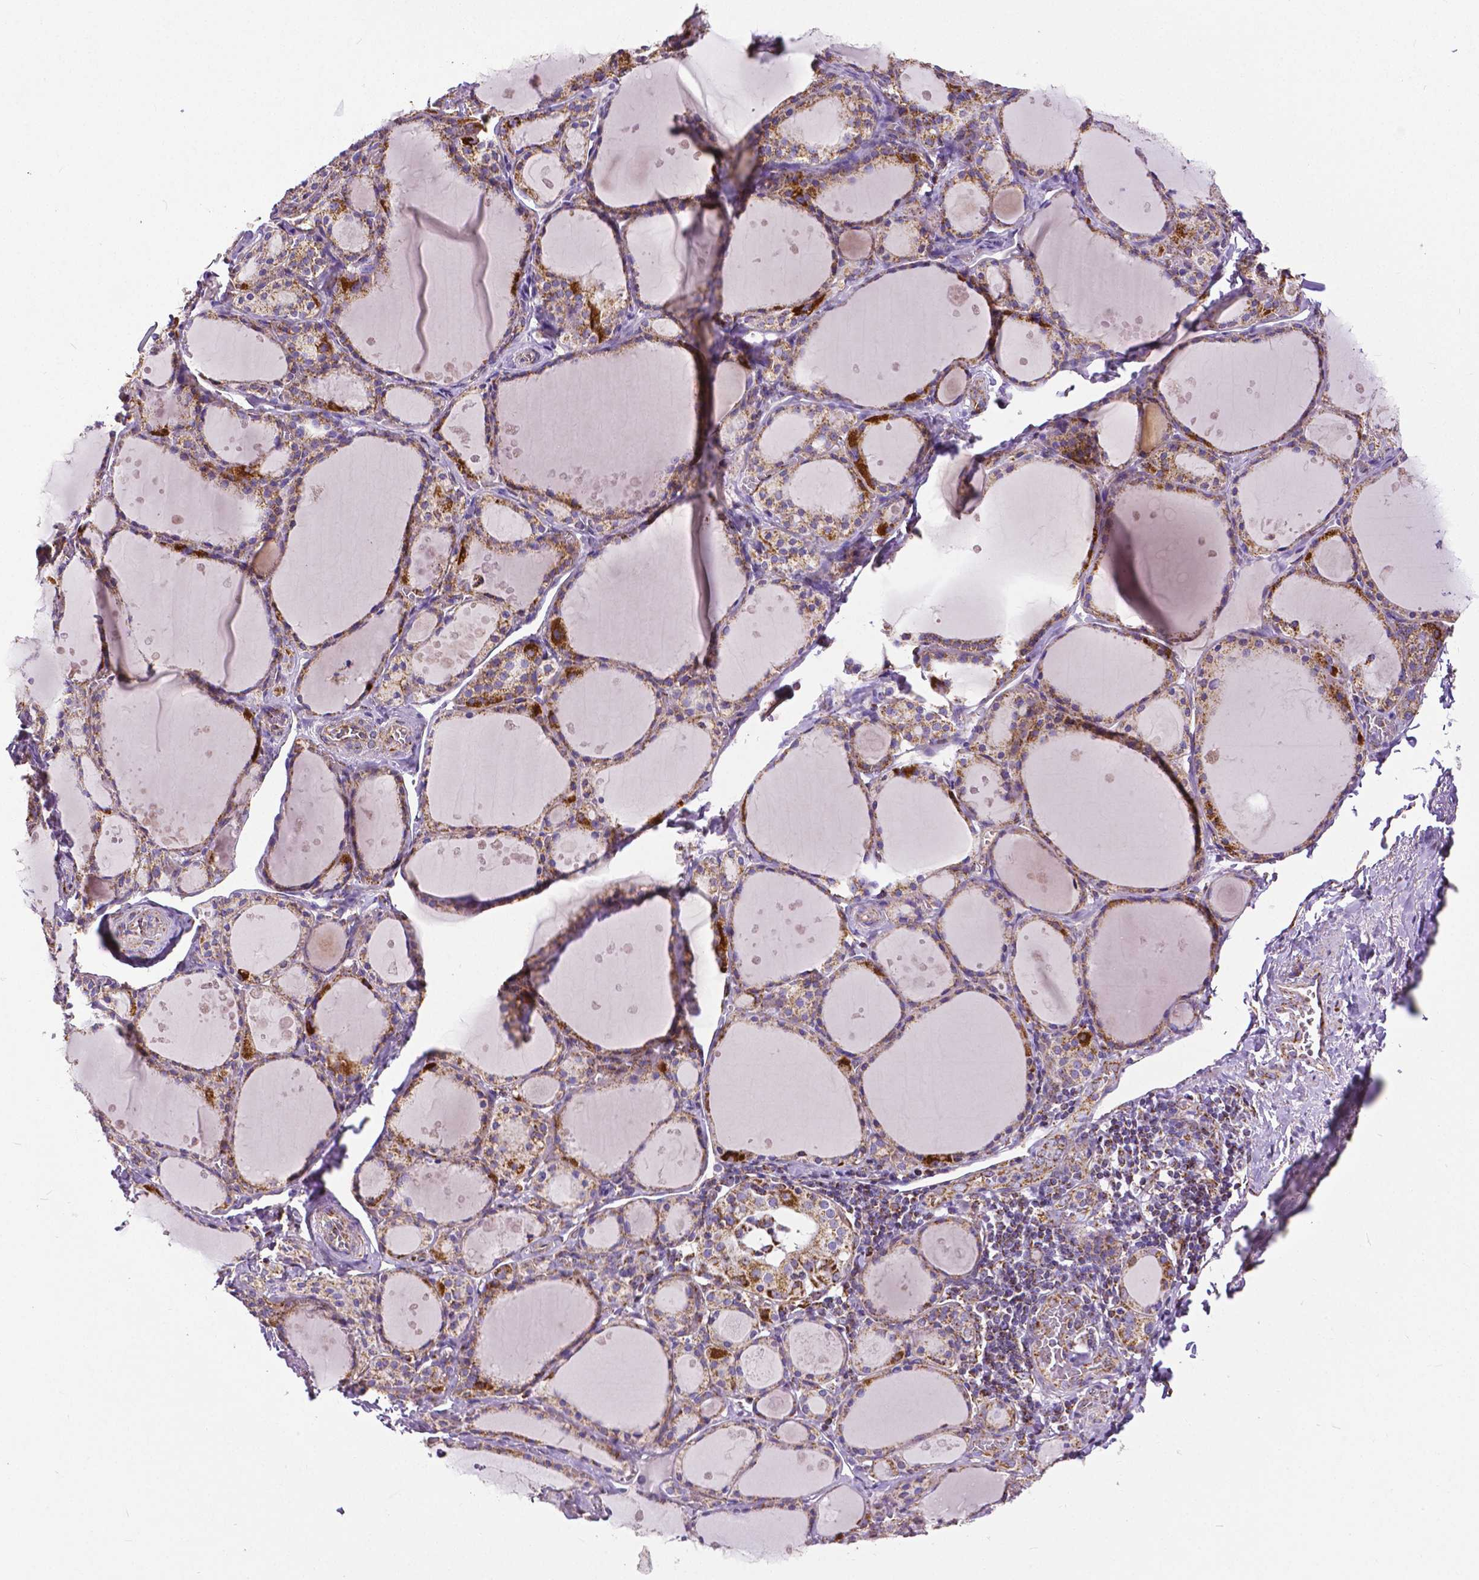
{"staining": {"intensity": "moderate", "quantity": ">75%", "location": "cytoplasmic/membranous"}, "tissue": "thyroid gland", "cell_type": "Glandular cells", "image_type": "normal", "snomed": [{"axis": "morphology", "description": "Normal tissue, NOS"}, {"axis": "topography", "description": "Thyroid gland"}], "caption": "Immunohistochemical staining of unremarkable human thyroid gland exhibits moderate cytoplasmic/membranous protein expression in about >75% of glandular cells. (DAB IHC, brown staining for protein, blue staining for nuclei).", "gene": "MACC1", "patient": {"sex": "male", "age": 68}}